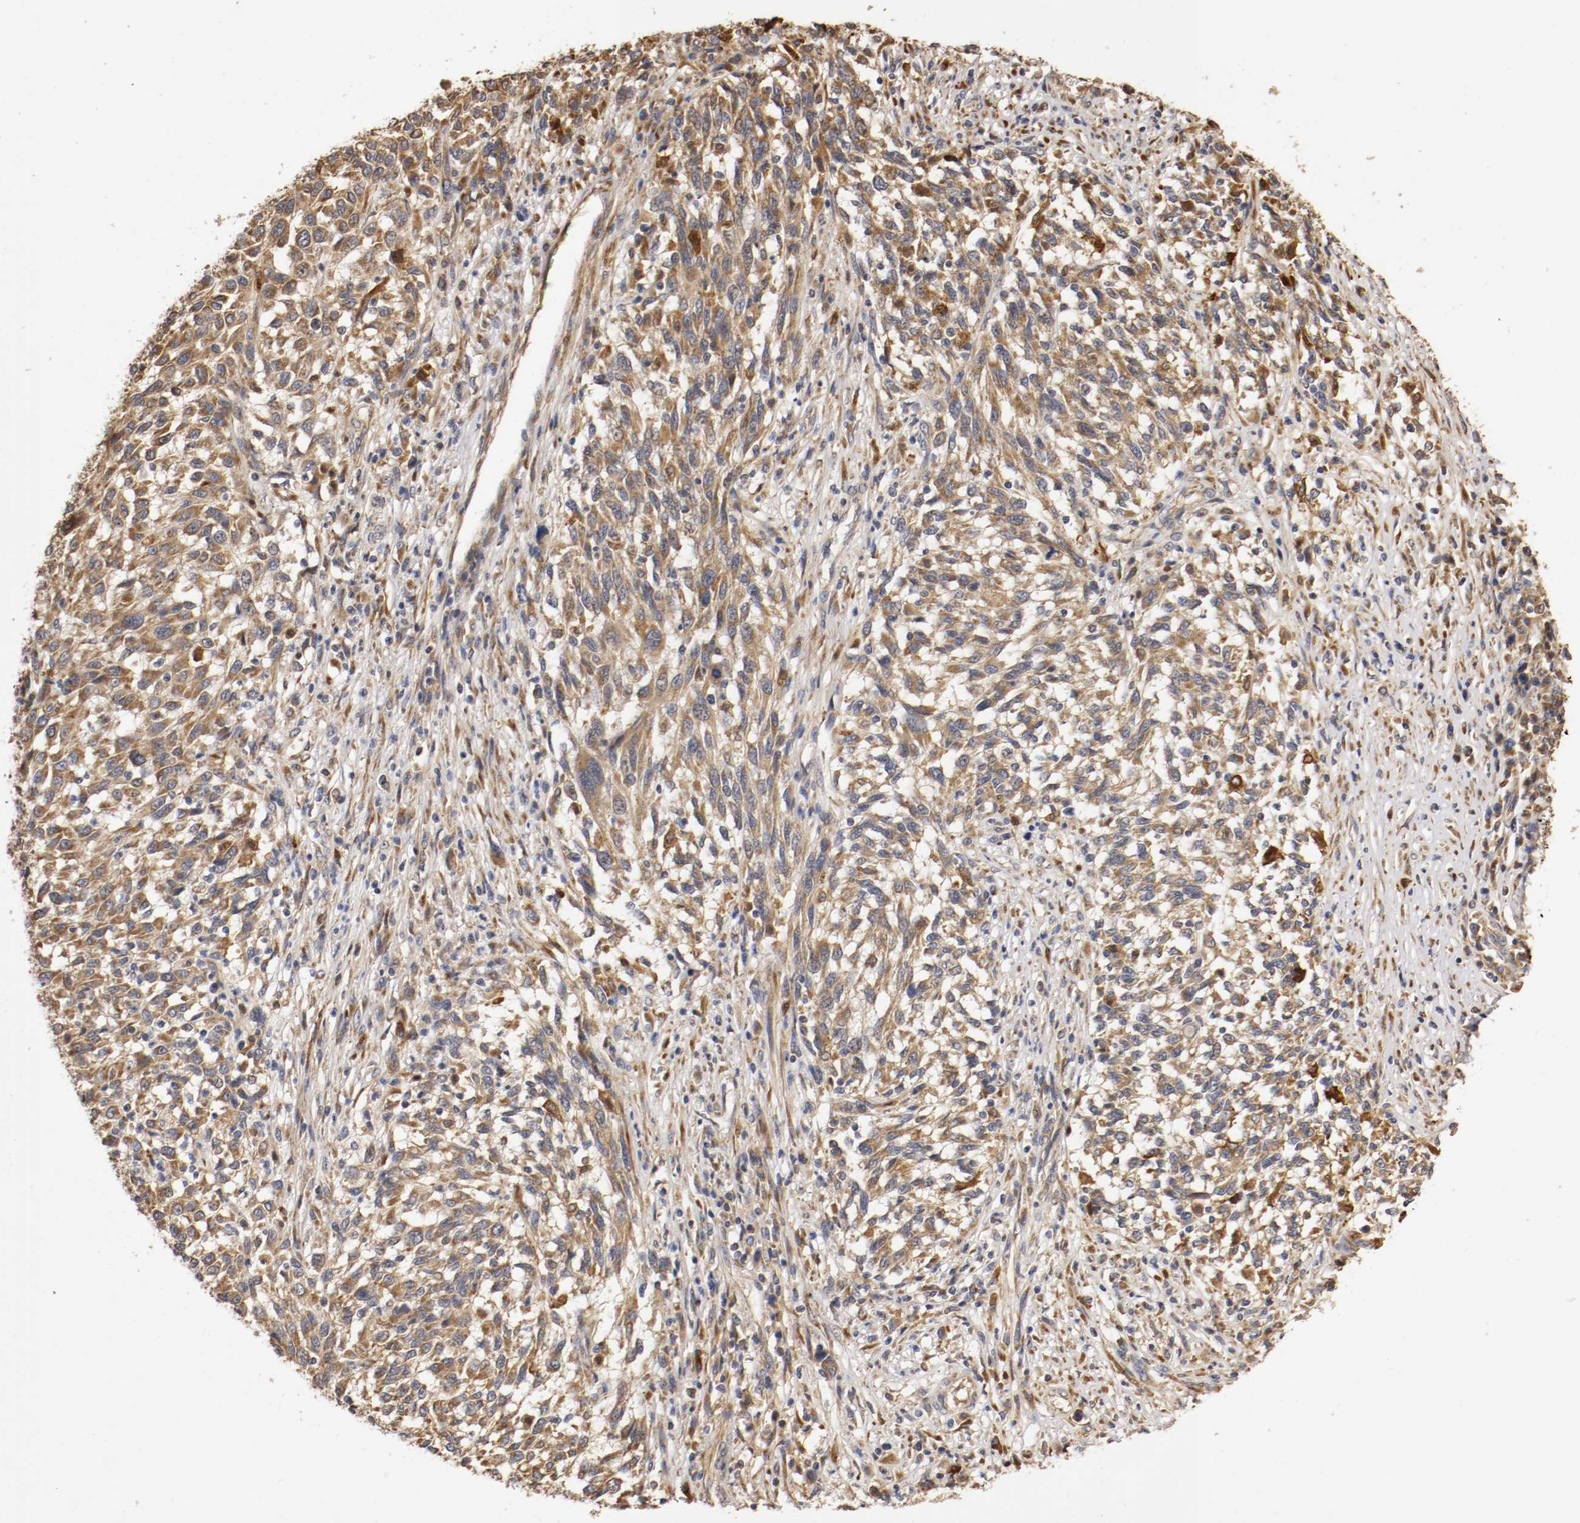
{"staining": {"intensity": "moderate", "quantity": ">75%", "location": "cytoplasmic/membranous"}, "tissue": "melanoma", "cell_type": "Tumor cells", "image_type": "cancer", "snomed": [{"axis": "morphology", "description": "Malignant melanoma, Metastatic site"}, {"axis": "topography", "description": "Lymph node"}], "caption": "High-magnification brightfield microscopy of malignant melanoma (metastatic site) stained with DAB (3,3'-diaminobenzidine) (brown) and counterstained with hematoxylin (blue). tumor cells exhibit moderate cytoplasmic/membranous staining is identified in about>75% of cells.", "gene": "VEZT", "patient": {"sex": "male", "age": 61}}